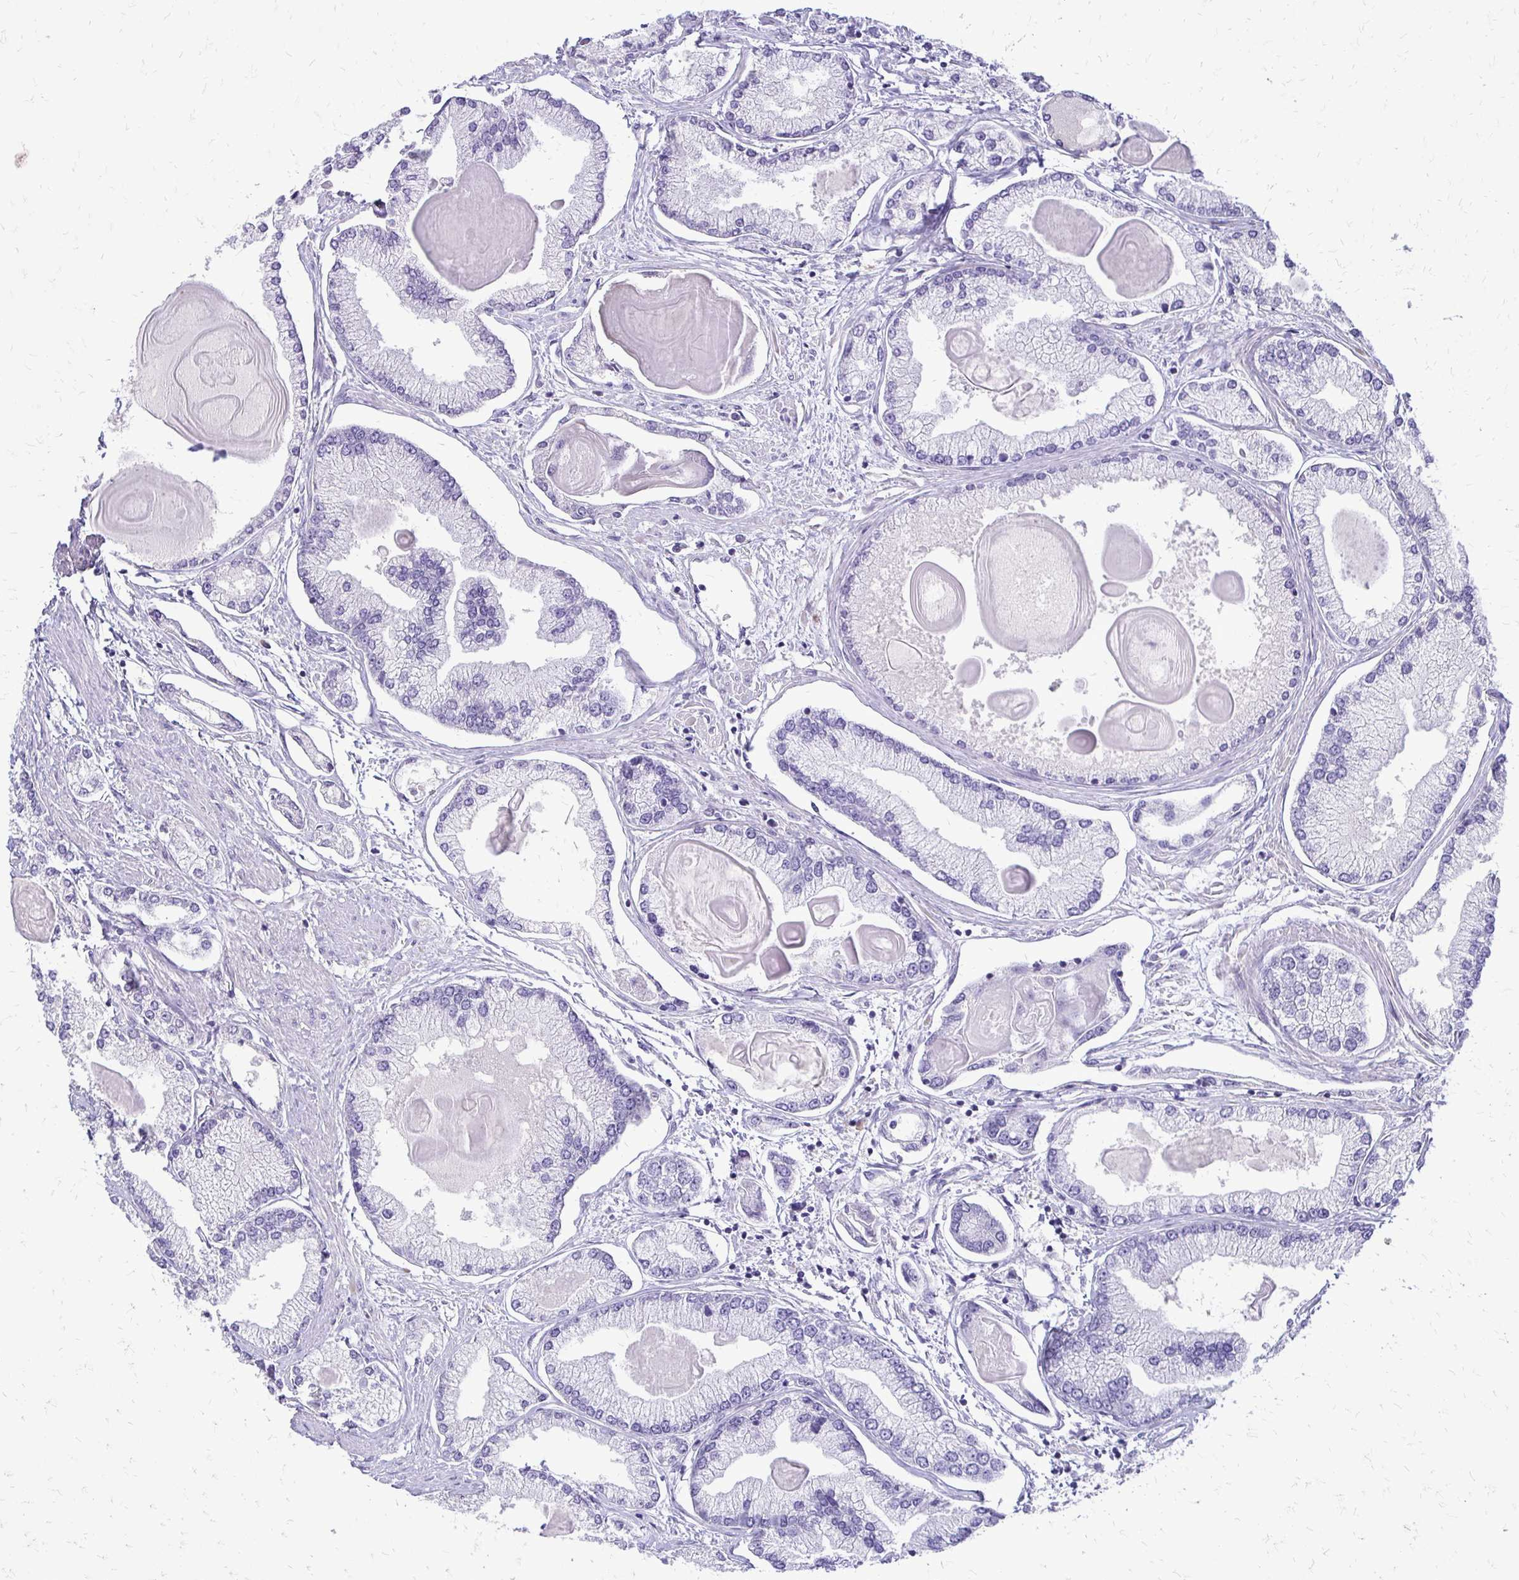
{"staining": {"intensity": "negative", "quantity": "none", "location": "none"}, "tissue": "prostate cancer", "cell_type": "Tumor cells", "image_type": "cancer", "snomed": [{"axis": "morphology", "description": "Adenocarcinoma, High grade"}, {"axis": "topography", "description": "Prostate"}], "caption": "This is an IHC image of prostate adenocarcinoma (high-grade). There is no staining in tumor cells.", "gene": "ALPG", "patient": {"sex": "male", "age": 68}}